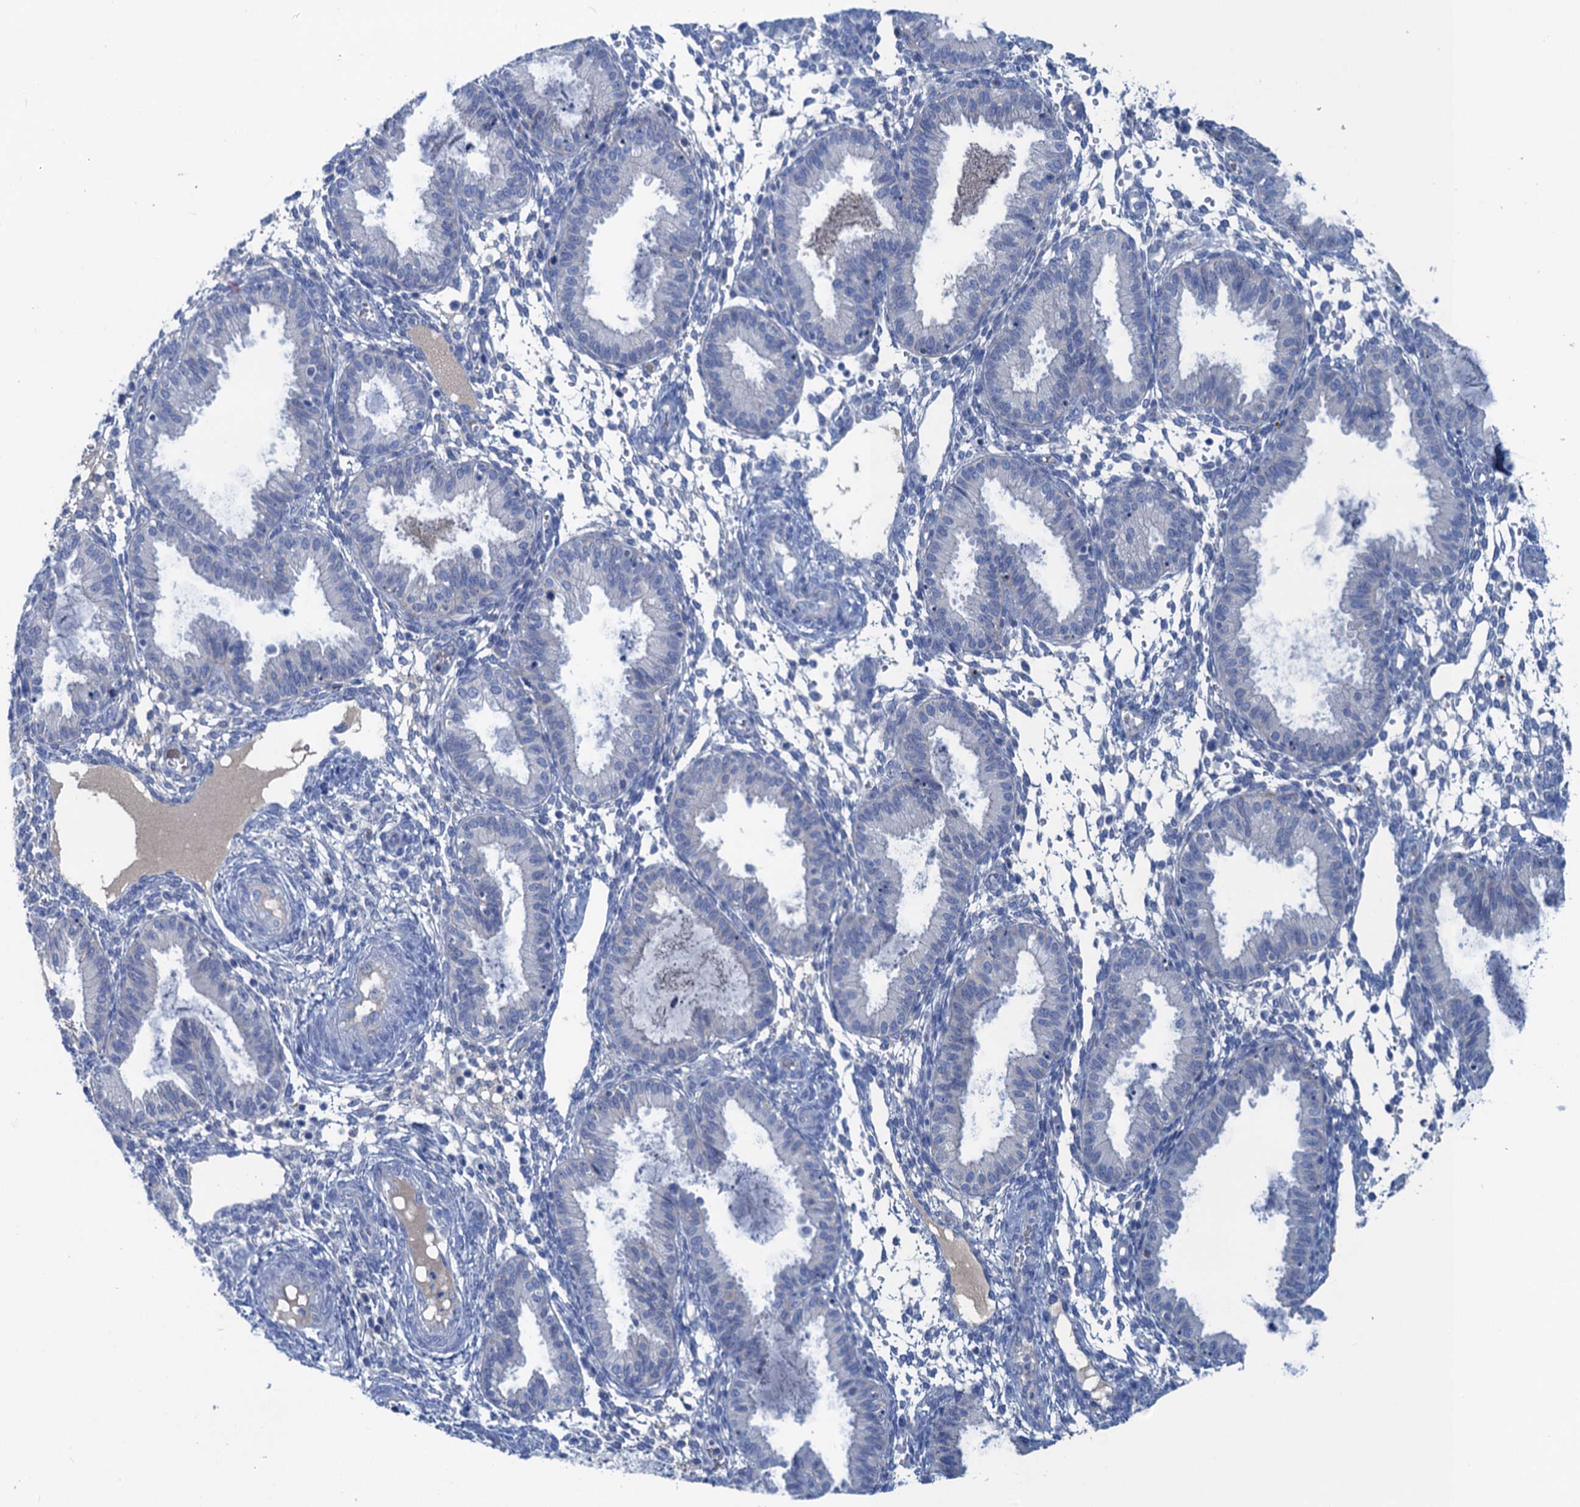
{"staining": {"intensity": "negative", "quantity": "none", "location": "none"}, "tissue": "endometrium", "cell_type": "Cells in endometrial stroma", "image_type": "normal", "snomed": [{"axis": "morphology", "description": "Normal tissue, NOS"}, {"axis": "topography", "description": "Endometrium"}], "caption": "This is a histopathology image of IHC staining of benign endometrium, which shows no staining in cells in endometrial stroma.", "gene": "MYADML2", "patient": {"sex": "female", "age": 33}}